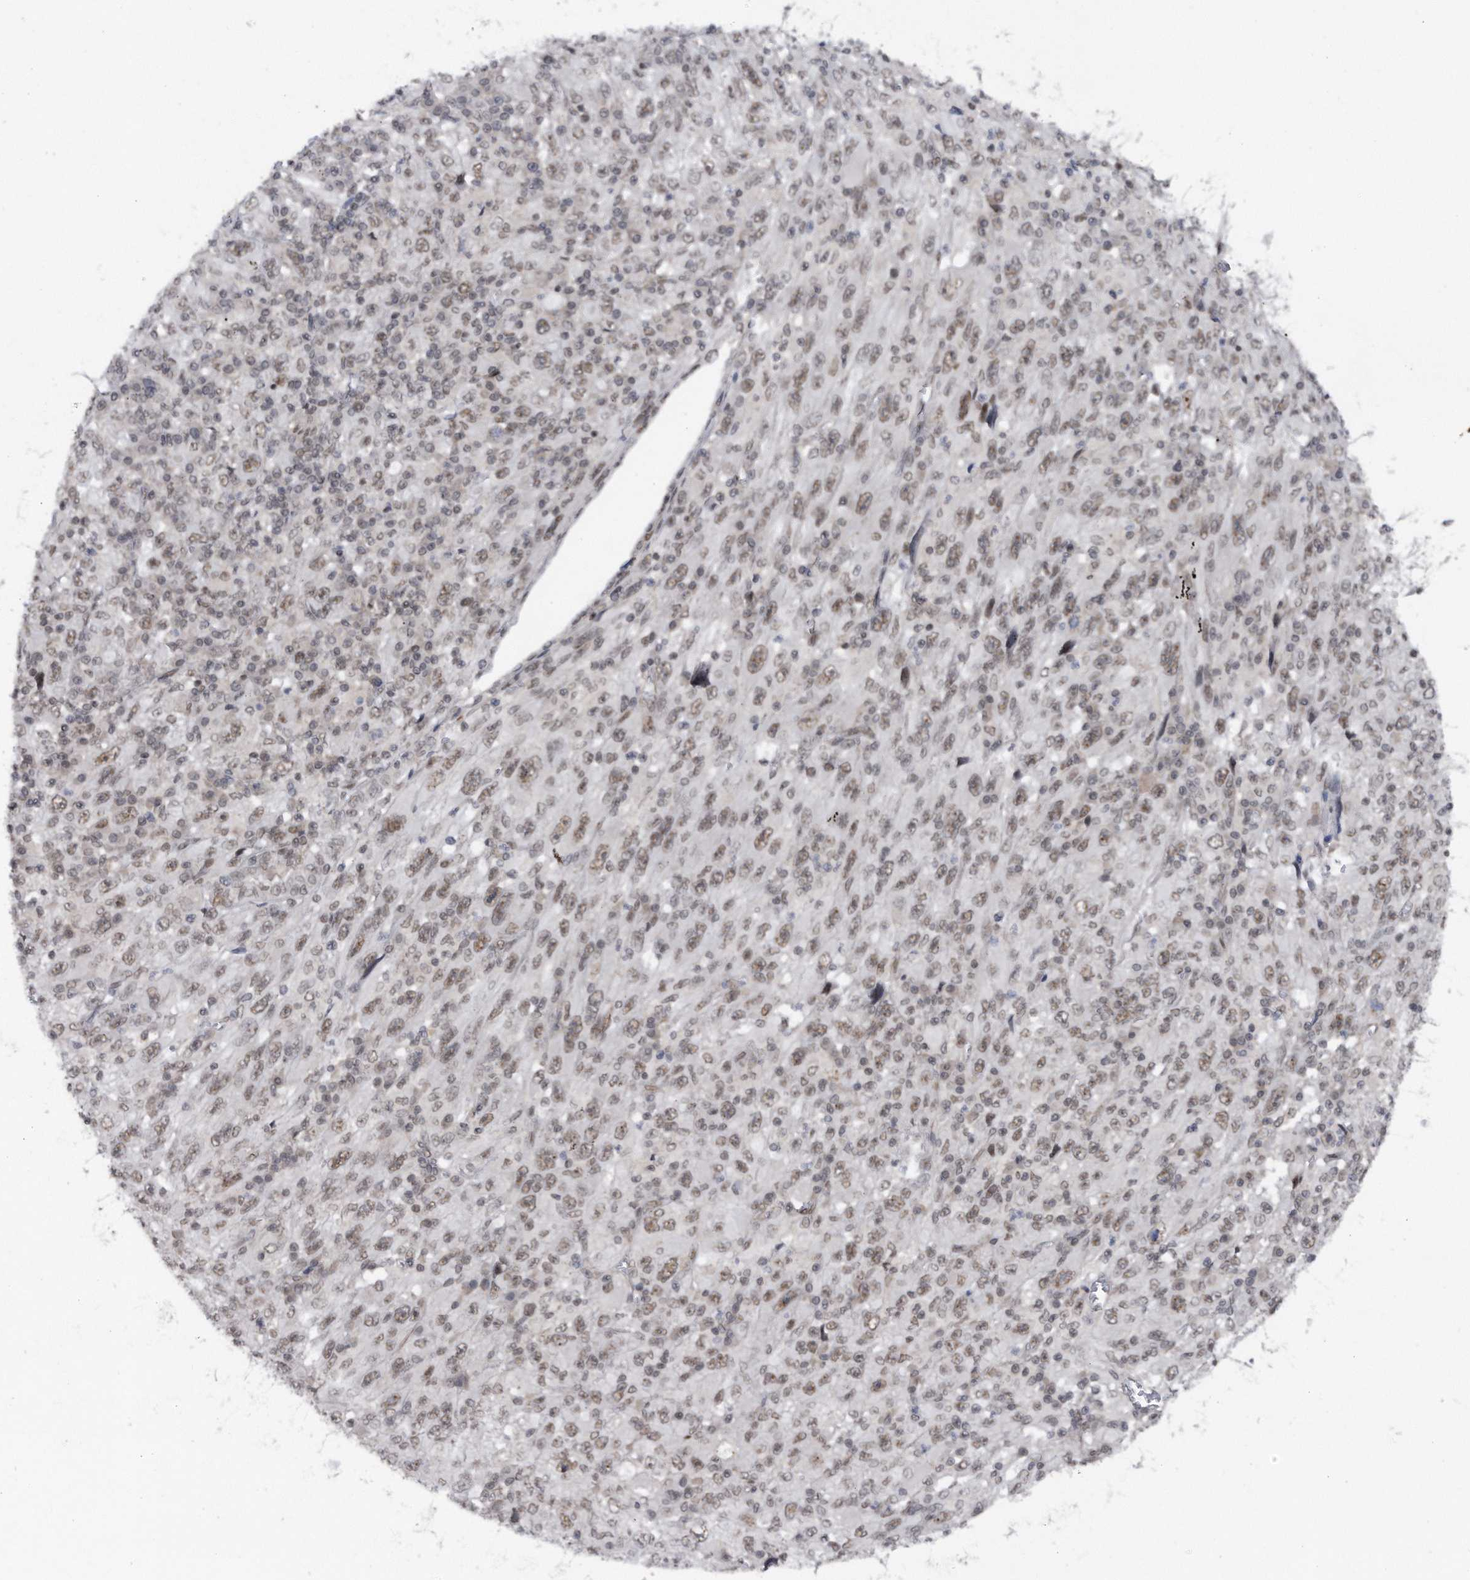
{"staining": {"intensity": "moderate", "quantity": ">75%", "location": "nuclear"}, "tissue": "melanoma", "cell_type": "Tumor cells", "image_type": "cancer", "snomed": [{"axis": "morphology", "description": "Malignant melanoma, Metastatic site"}, {"axis": "topography", "description": "Skin"}], "caption": "Melanoma stained for a protein (brown) displays moderate nuclear positive staining in approximately >75% of tumor cells.", "gene": "VIRMA", "patient": {"sex": "female", "age": 56}}